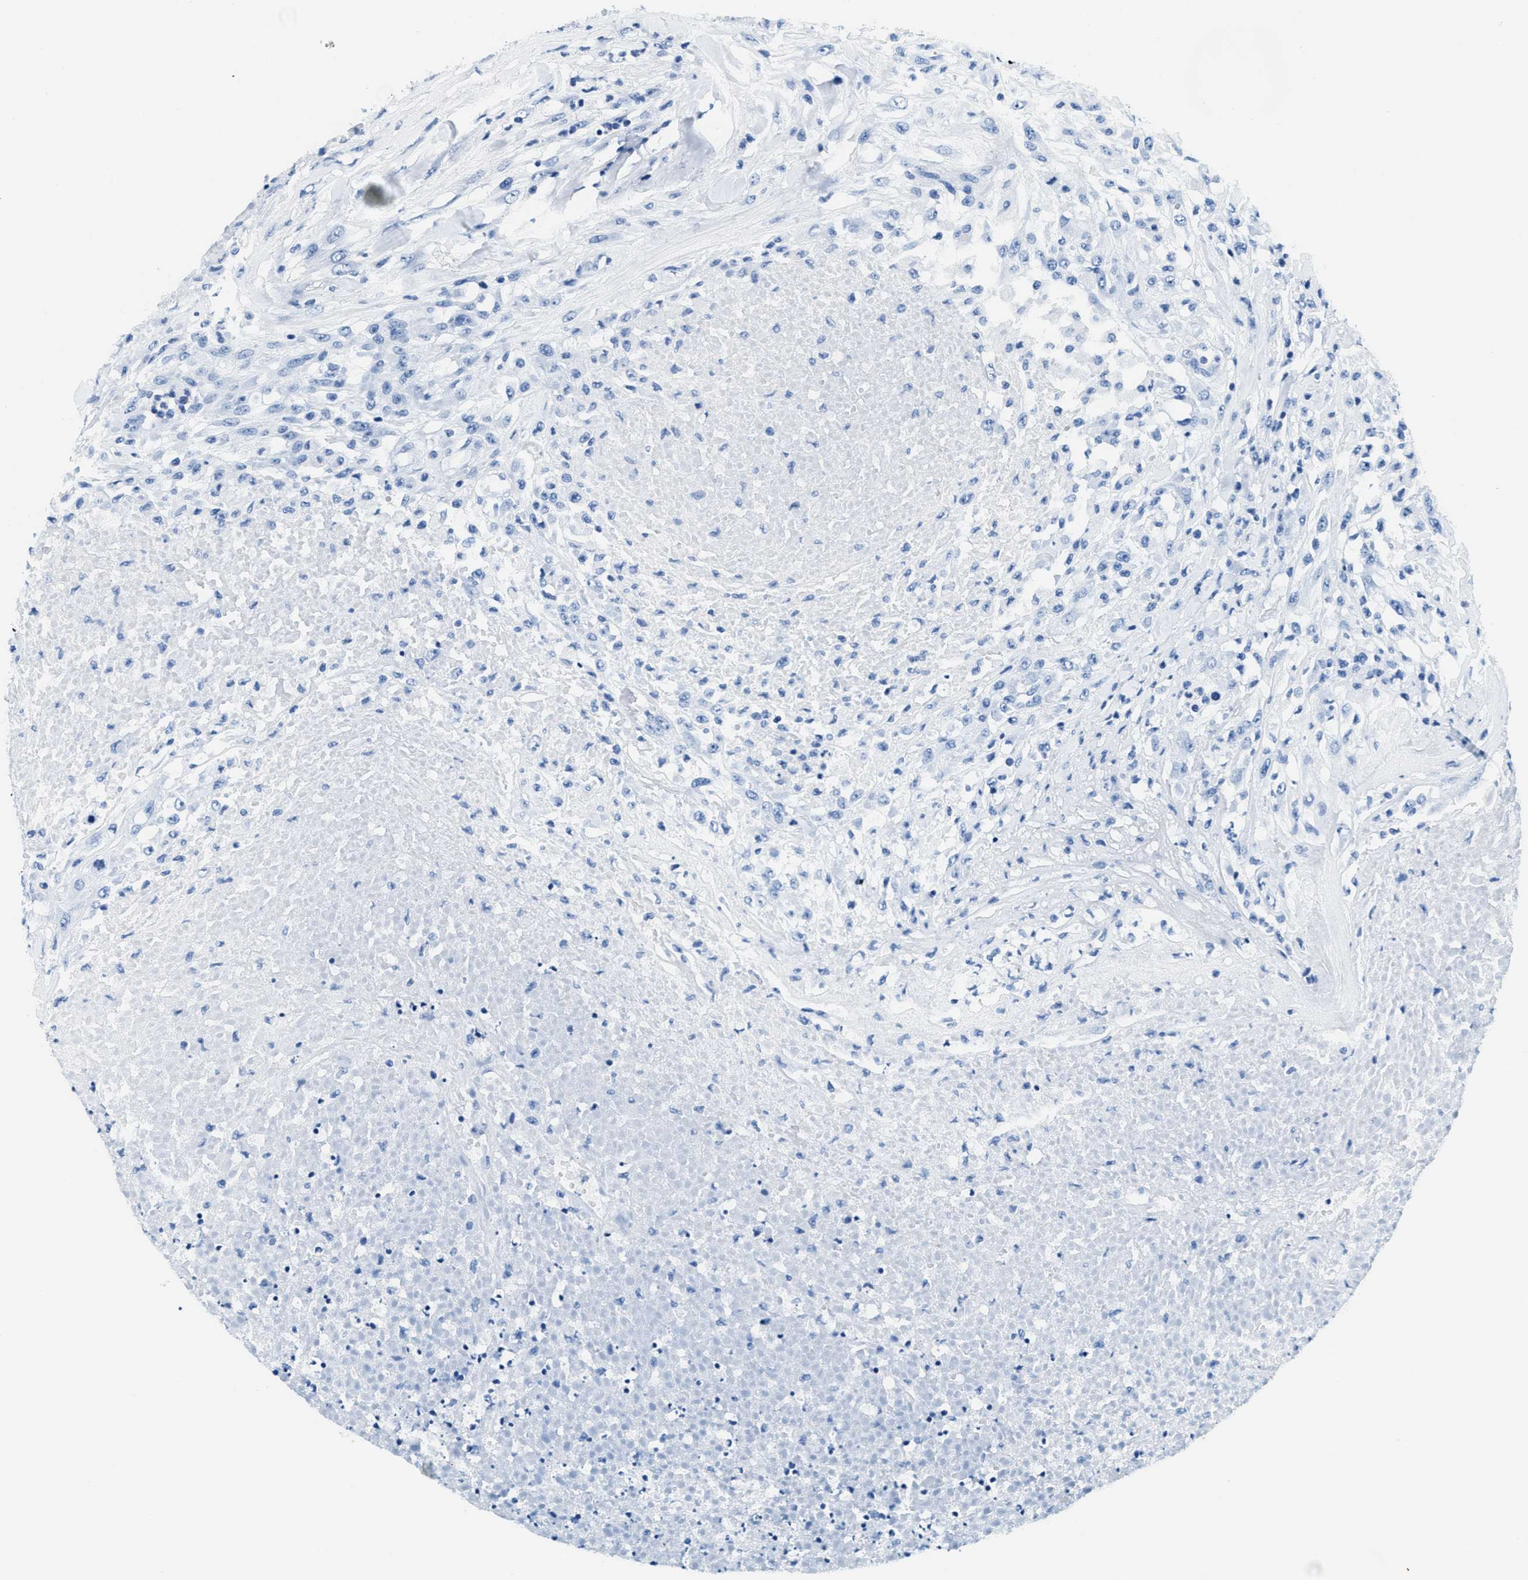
{"staining": {"intensity": "negative", "quantity": "none", "location": "none"}, "tissue": "testis cancer", "cell_type": "Tumor cells", "image_type": "cancer", "snomed": [{"axis": "morphology", "description": "Seminoma, NOS"}, {"axis": "topography", "description": "Testis"}], "caption": "Tumor cells show no significant protein positivity in testis seminoma.", "gene": "CA4", "patient": {"sex": "male", "age": 59}}